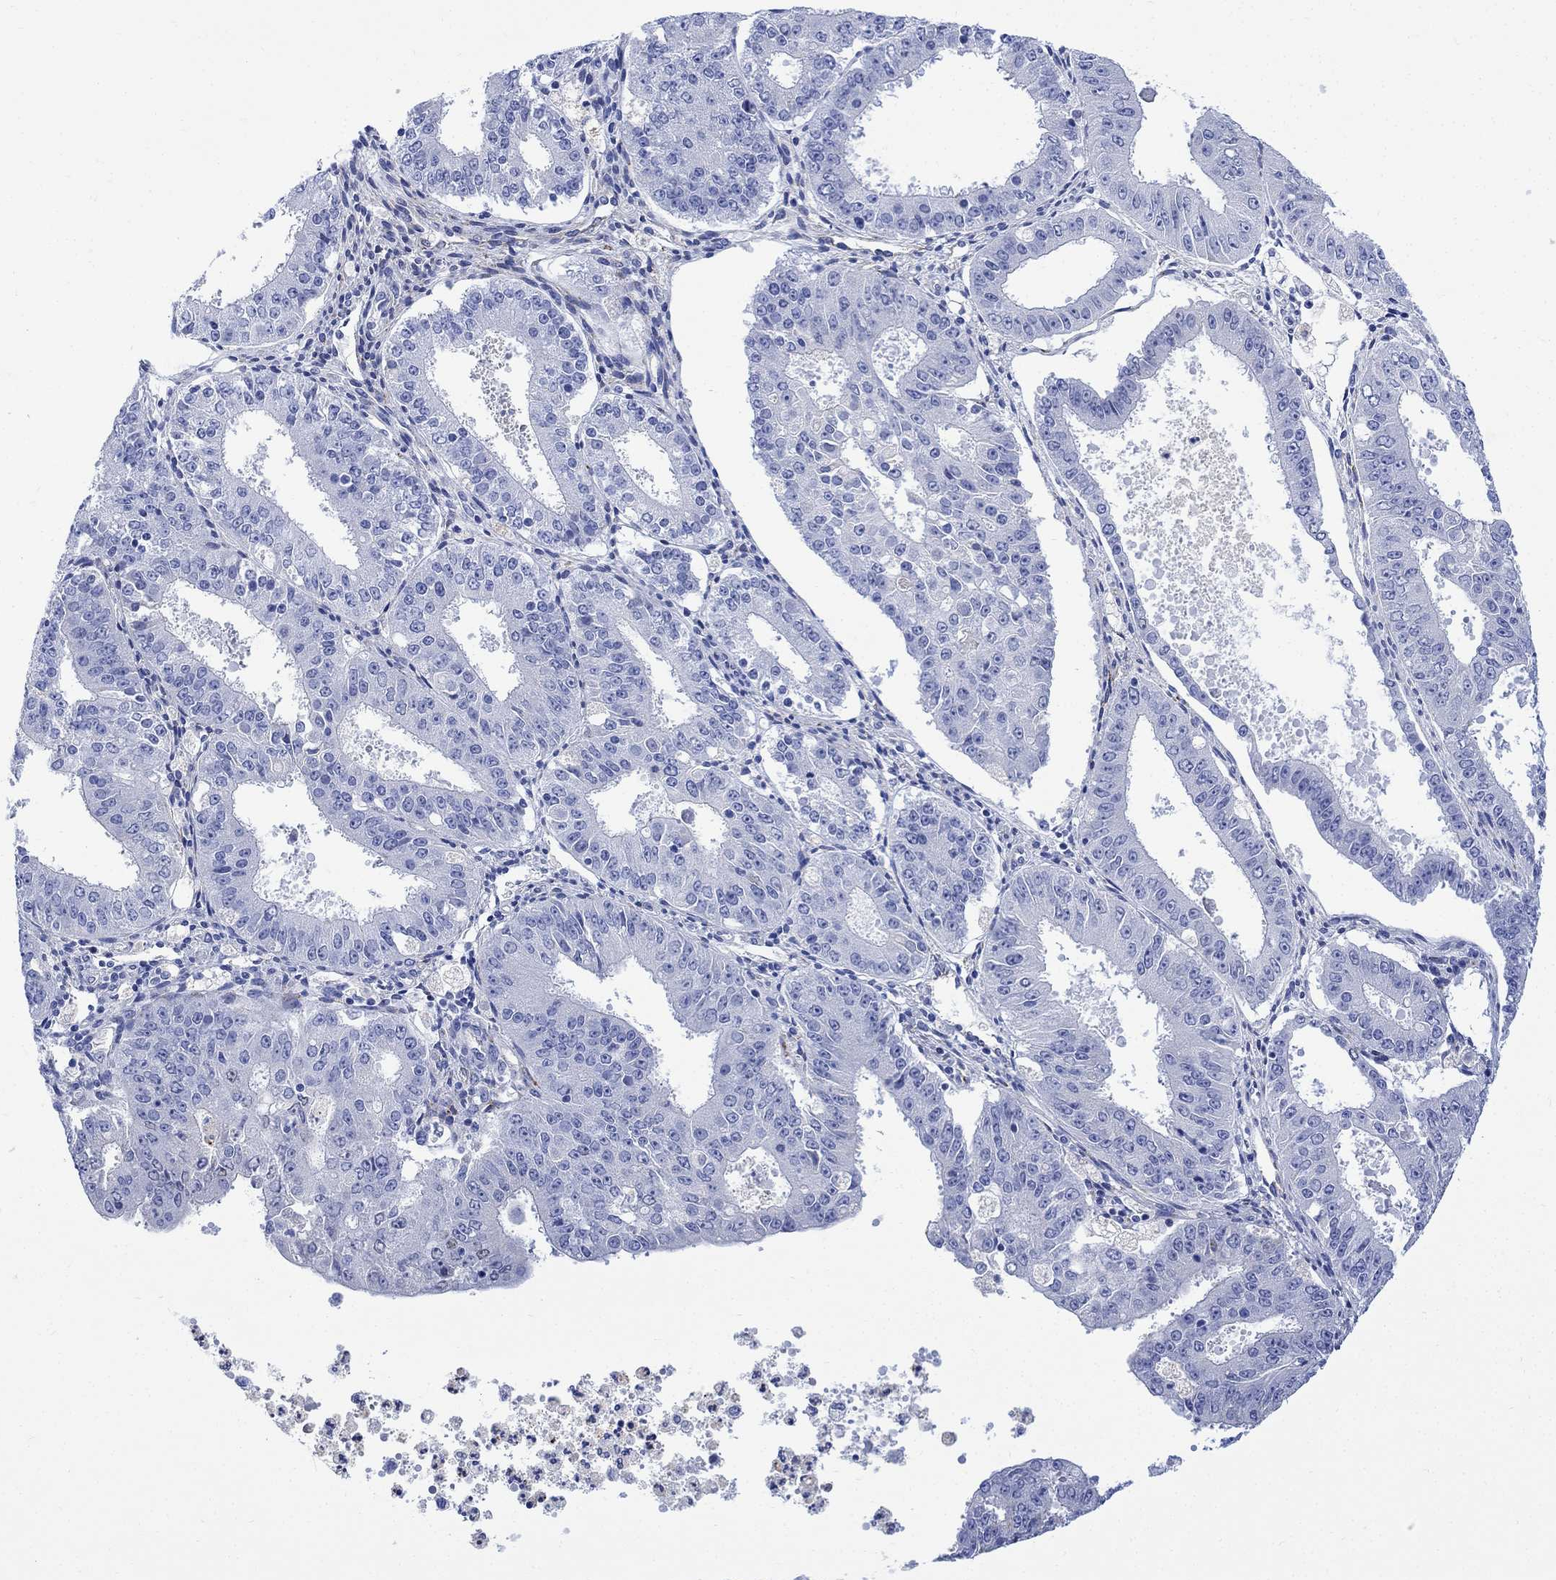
{"staining": {"intensity": "negative", "quantity": "none", "location": "none"}, "tissue": "ovarian cancer", "cell_type": "Tumor cells", "image_type": "cancer", "snomed": [{"axis": "morphology", "description": "Carcinoma, endometroid"}, {"axis": "topography", "description": "Ovary"}], "caption": "DAB immunohistochemical staining of human ovarian cancer (endometroid carcinoma) reveals no significant staining in tumor cells. The staining was performed using DAB (3,3'-diaminobenzidine) to visualize the protein expression in brown, while the nuclei were stained in blue with hematoxylin (Magnification: 20x).", "gene": "MYL1", "patient": {"sex": "female", "age": 42}}